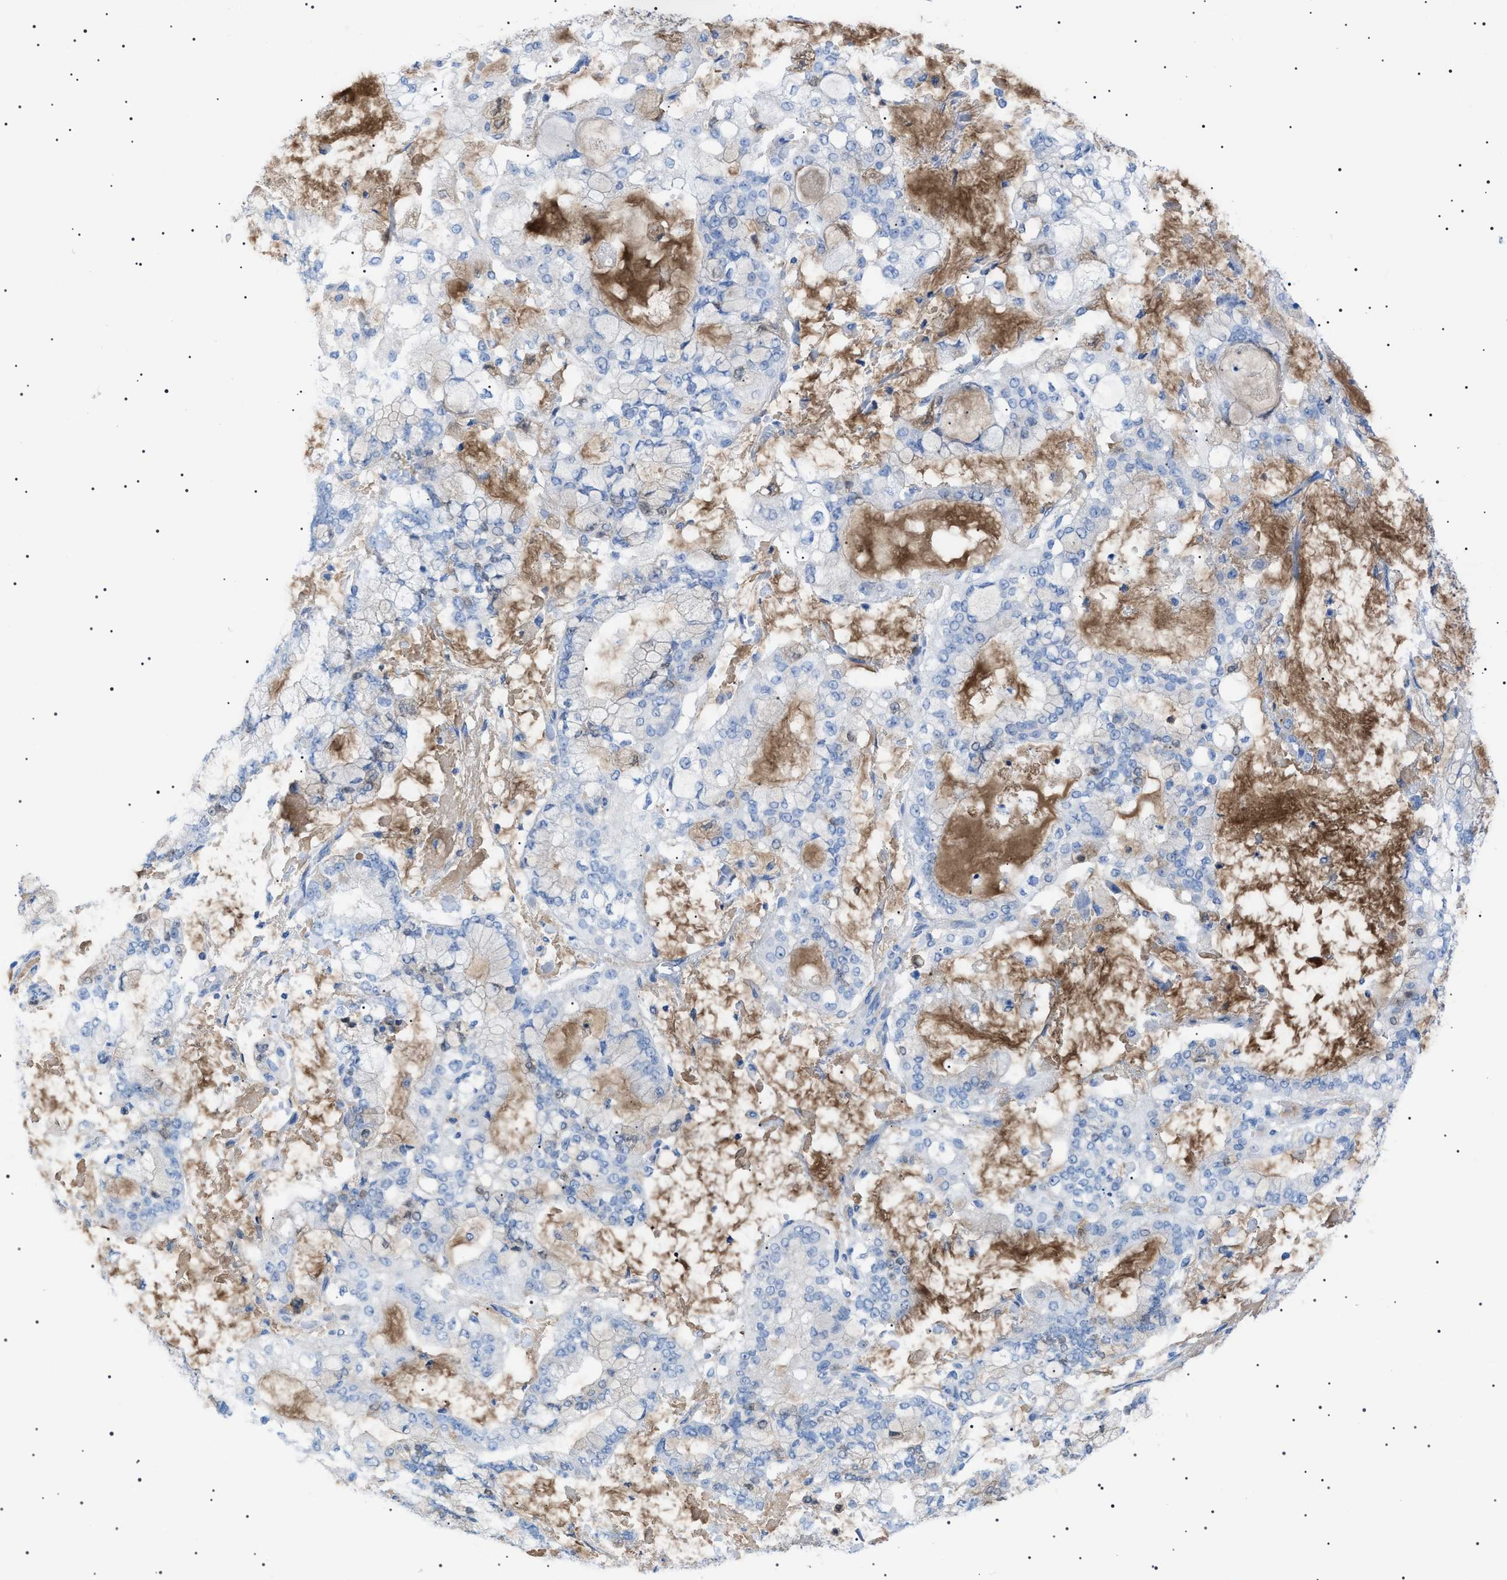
{"staining": {"intensity": "negative", "quantity": "none", "location": "none"}, "tissue": "stomach cancer", "cell_type": "Tumor cells", "image_type": "cancer", "snomed": [{"axis": "morphology", "description": "Normal tissue, NOS"}, {"axis": "morphology", "description": "Adenocarcinoma, NOS"}, {"axis": "topography", "description": "Stomach, upper"}, {"axis": "topography", "description": "Stomach"}], "caption": "Stomach adenocarcinoma was stained to show a protein in brown. There is no significant staining in tumor cells.", "gene": "LPA", "patient": {"sex": "male", "age": 76}}